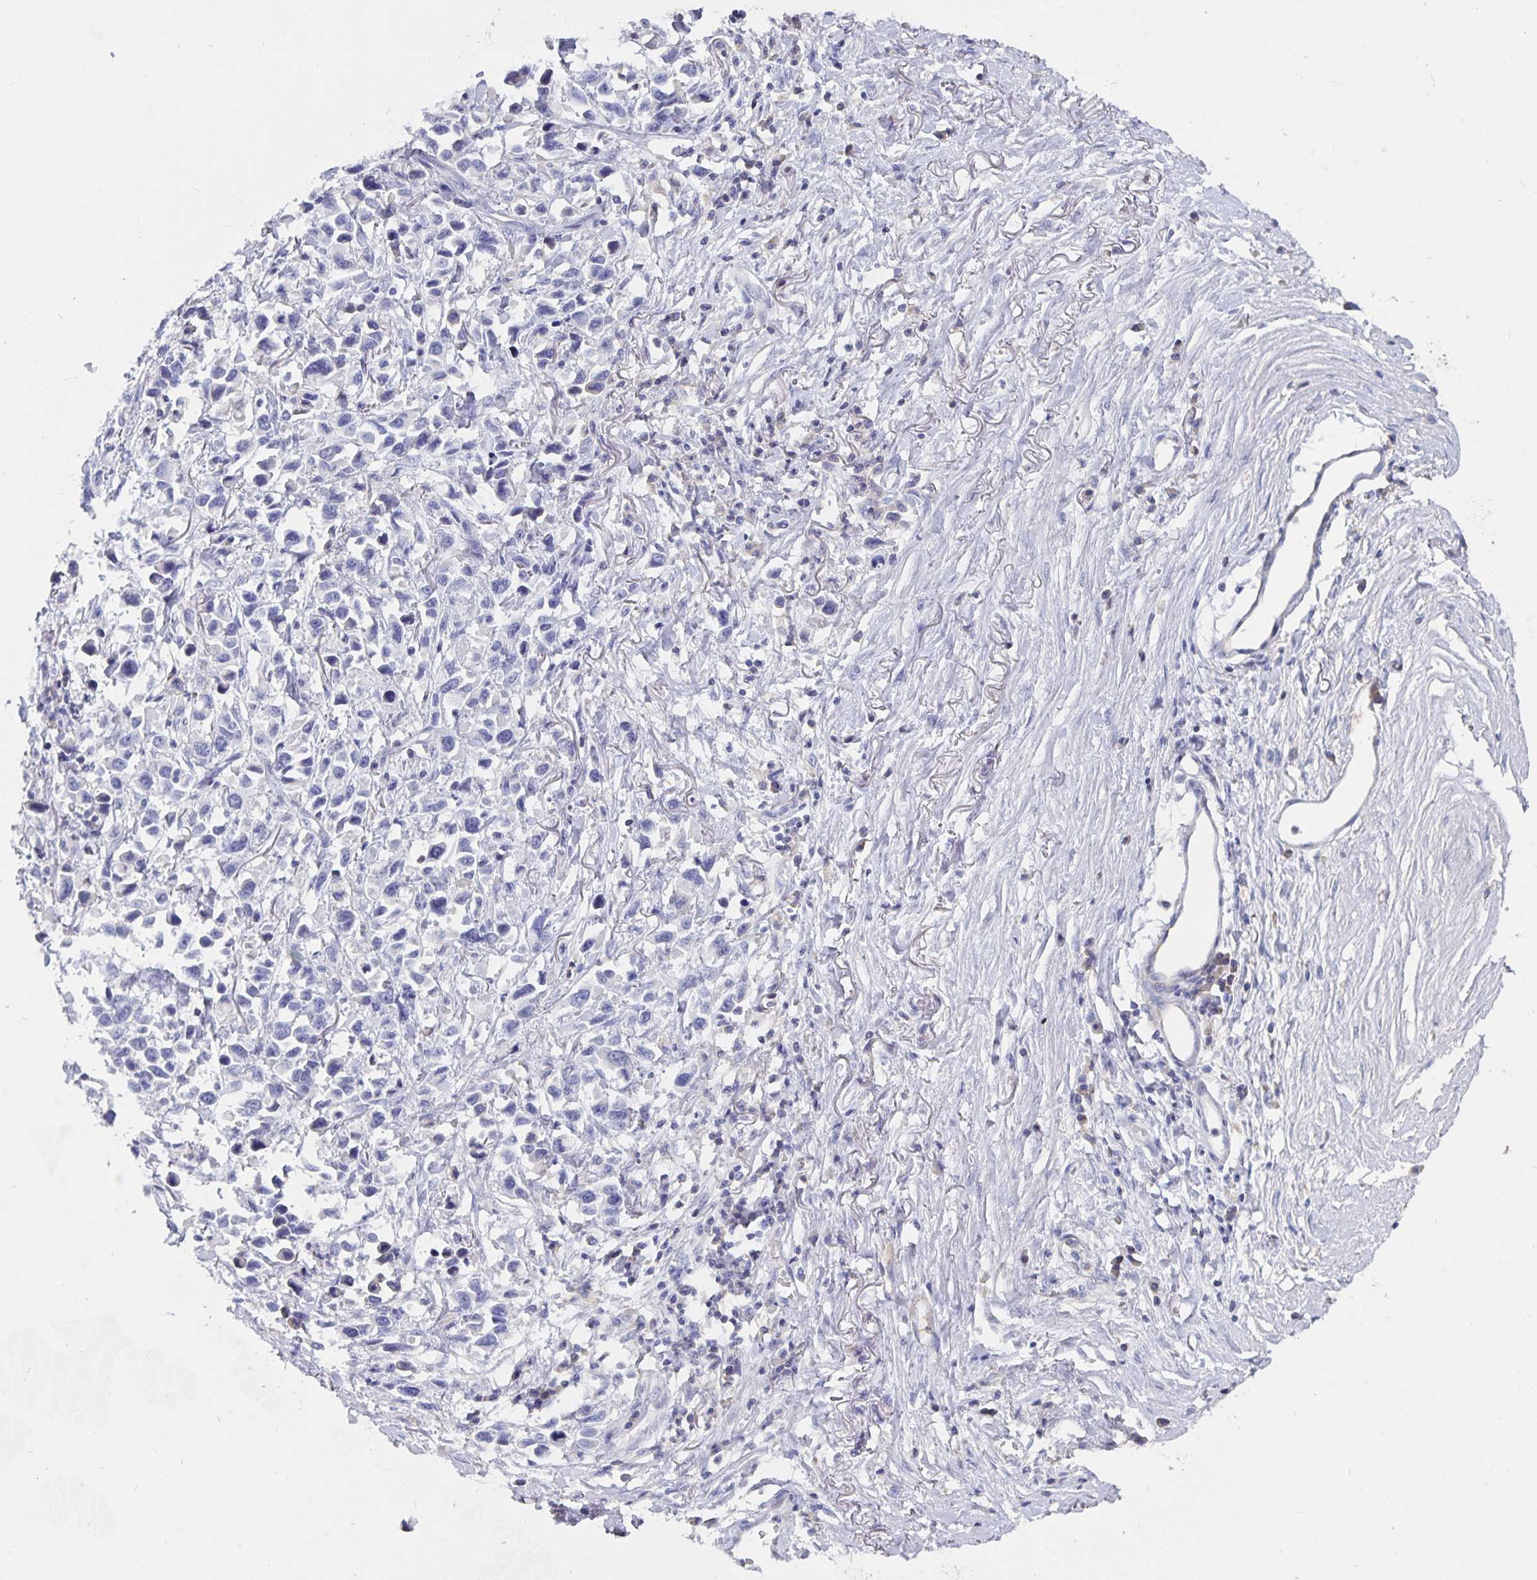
{"staining": {"intensity": "negative", "quantity": "none", "location": "none"}, "tissue": "stomach cancer", "cell_type": "Tumor cells", "image_type": "cancer", "snomed": [{"axis": "morphology", "description": "Adenocarcinoma, NOS"}, {"axis": "topography", "description": "Stomach"}], "caption": "Stomach cancer was stained to show a protein in brown. There is no significant staining in tumor cells. (DAB (3,3'-diaminobenzidine) immunohistochemistry (IHC) visualized using brightfield microscopy, high magnification).", "gene": "CFAP69", "patient": {"sex": "female", "age": 81}}